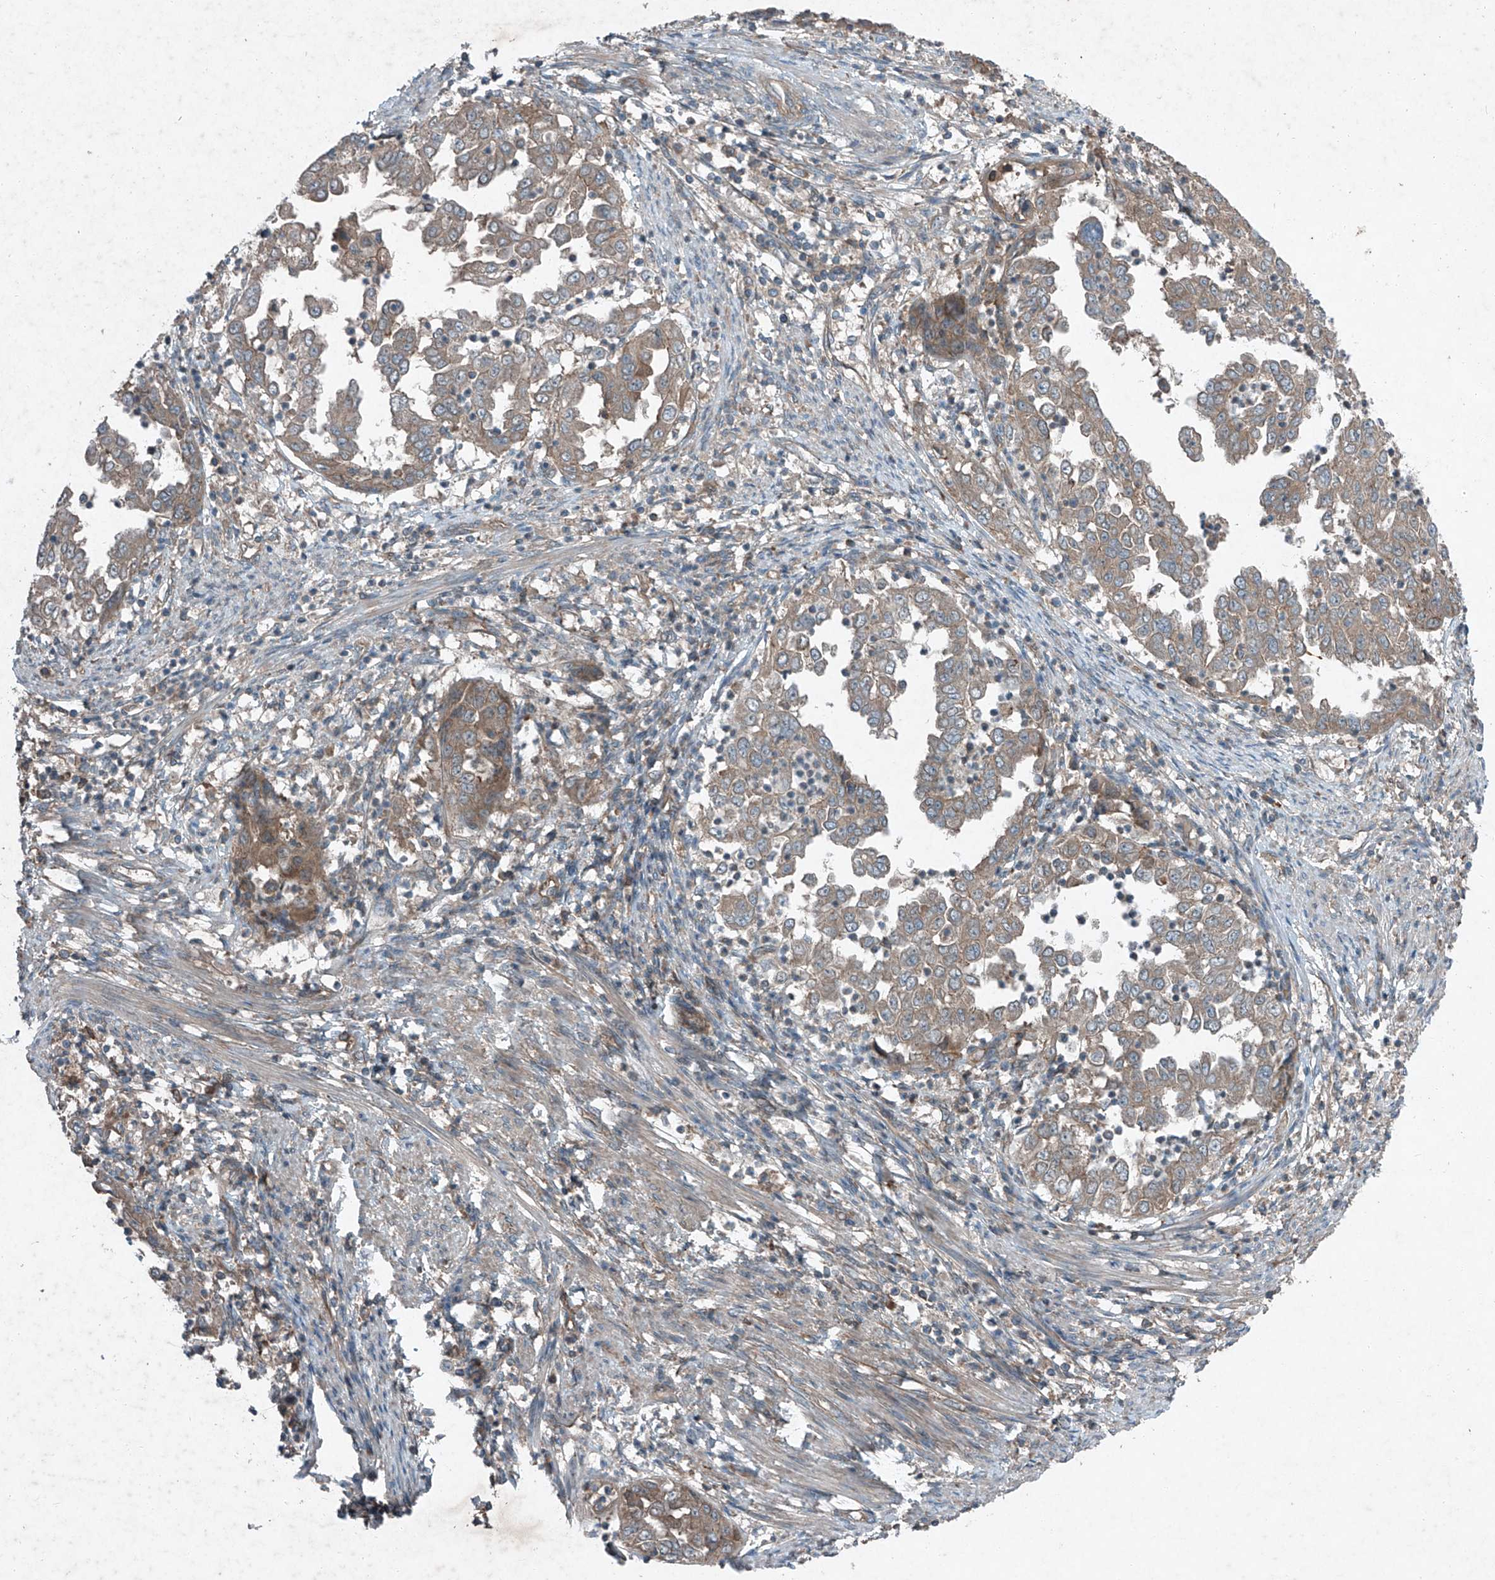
{"staining": {"intensity": "weak", "quantity": ">75%", "location": "cytoplasmic/membranous"}, "tissue": "endometrial cancer", "cell_type": "Tumor cells", "image_type": "cancer", "snomed": [{"axis": "morphology", "description": "Adenocarcinoma, NOS"}, {"axis": "topography", "description": "Endometrium"}], "caption": "An image of endometrial cancer stained for a protein displays weak cytoplasmic/membranous brown staining in tumor cells.", "gene": "FOXRED2", "patient": {"sex": "female", "age": 85}}